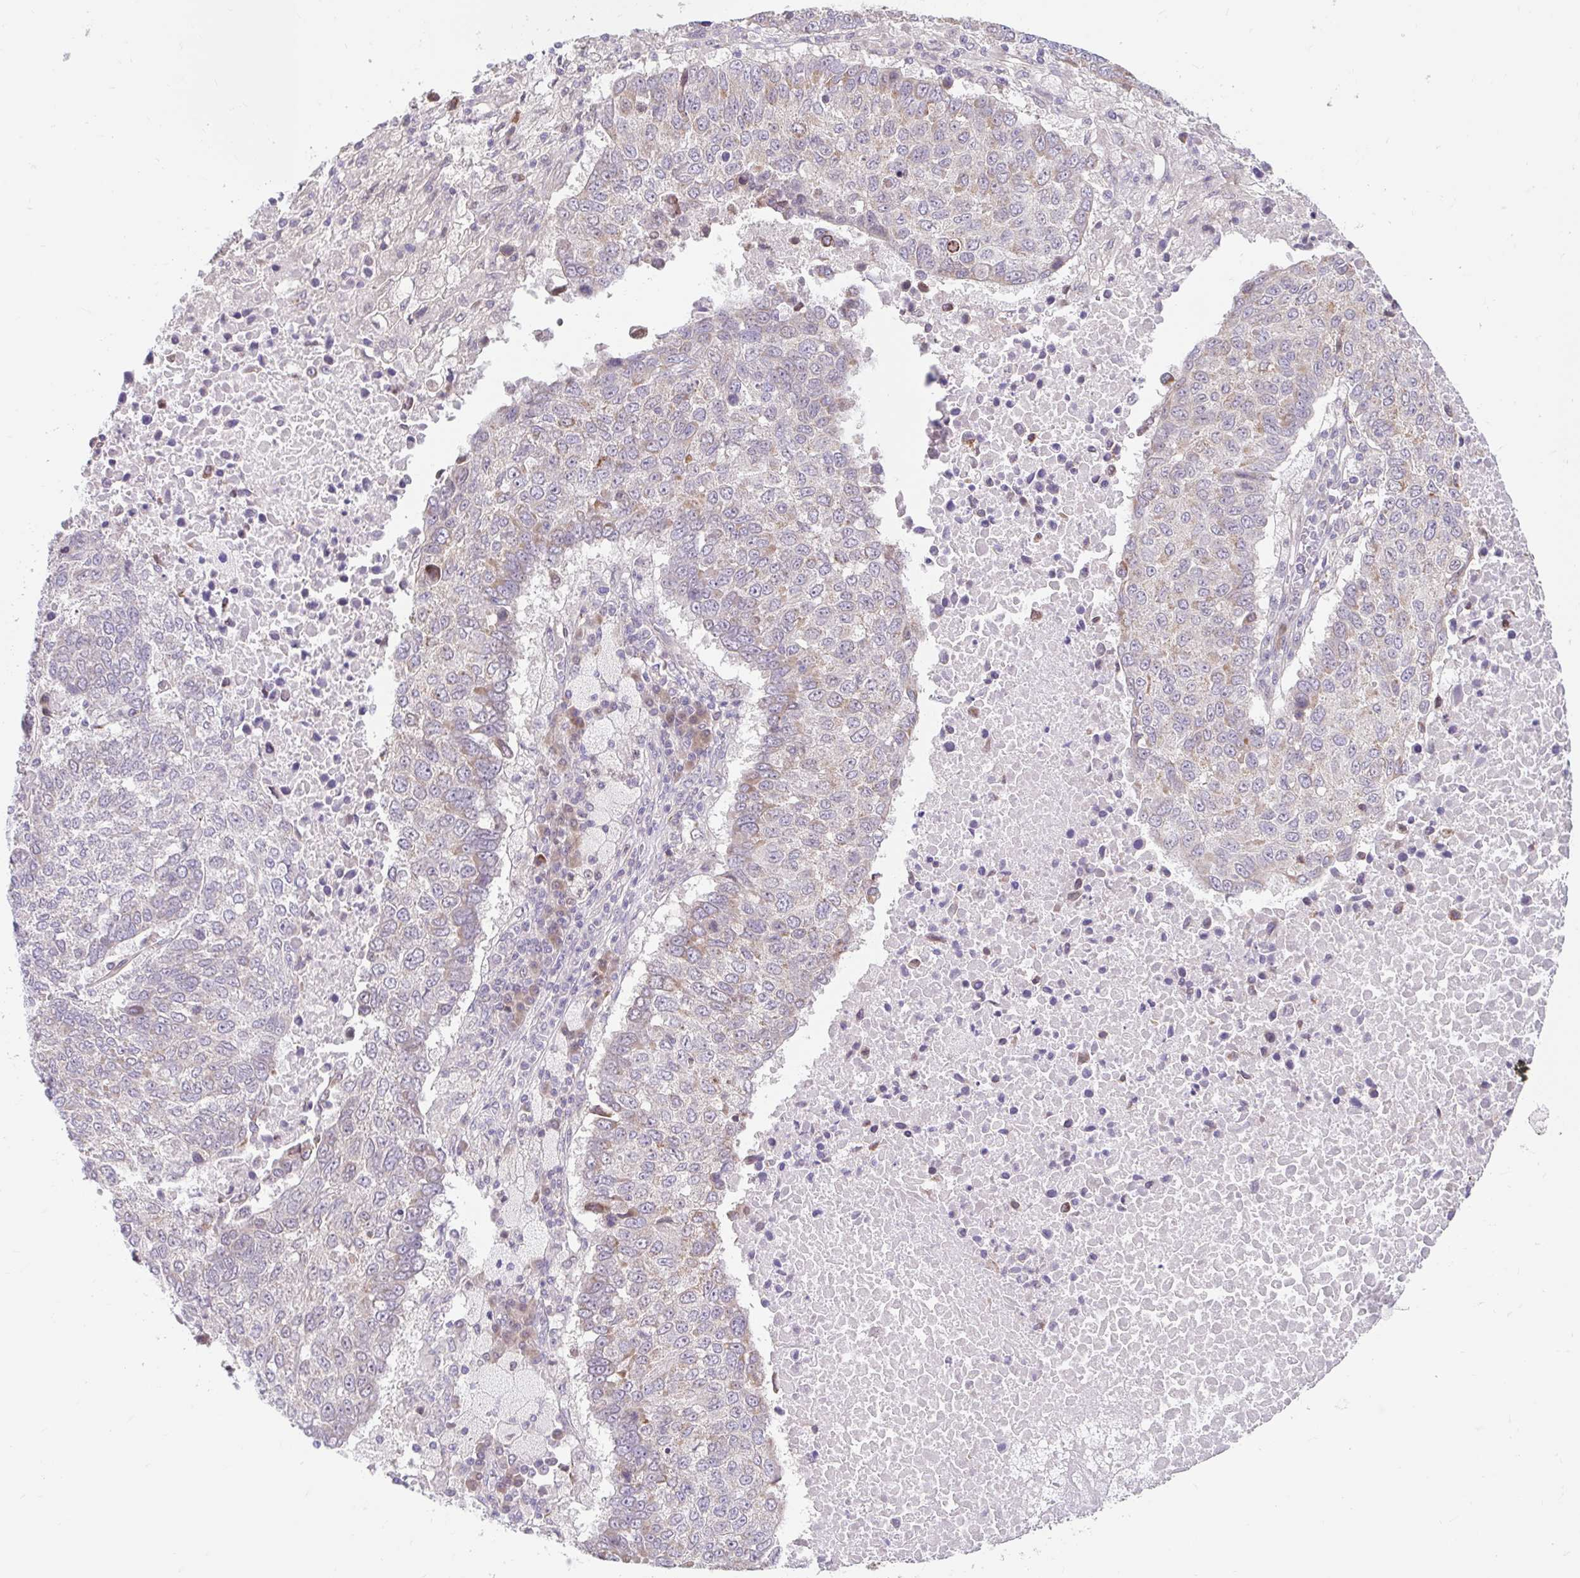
{"staining": {"intensity": "moderate", "quantity": "<25%", "location": "cytoplasmic/membranous"}, "tissue": "lung cancer", "cell_type": "Tumor cells", "image_type": "cancer", "snomed": [{"axis": "morphology", "description": "Squamous cell carcinoma, NOS"}, {"axis": "topography", "description": "Lung"}], "caption": "The image reveals staining of lung cancer, revealing moderate cytoplasmic/membranous protein staining (brown color) within tumor cells.", "gene": "NT5C1B", "patient": {"sex": "male", "age": 73}}